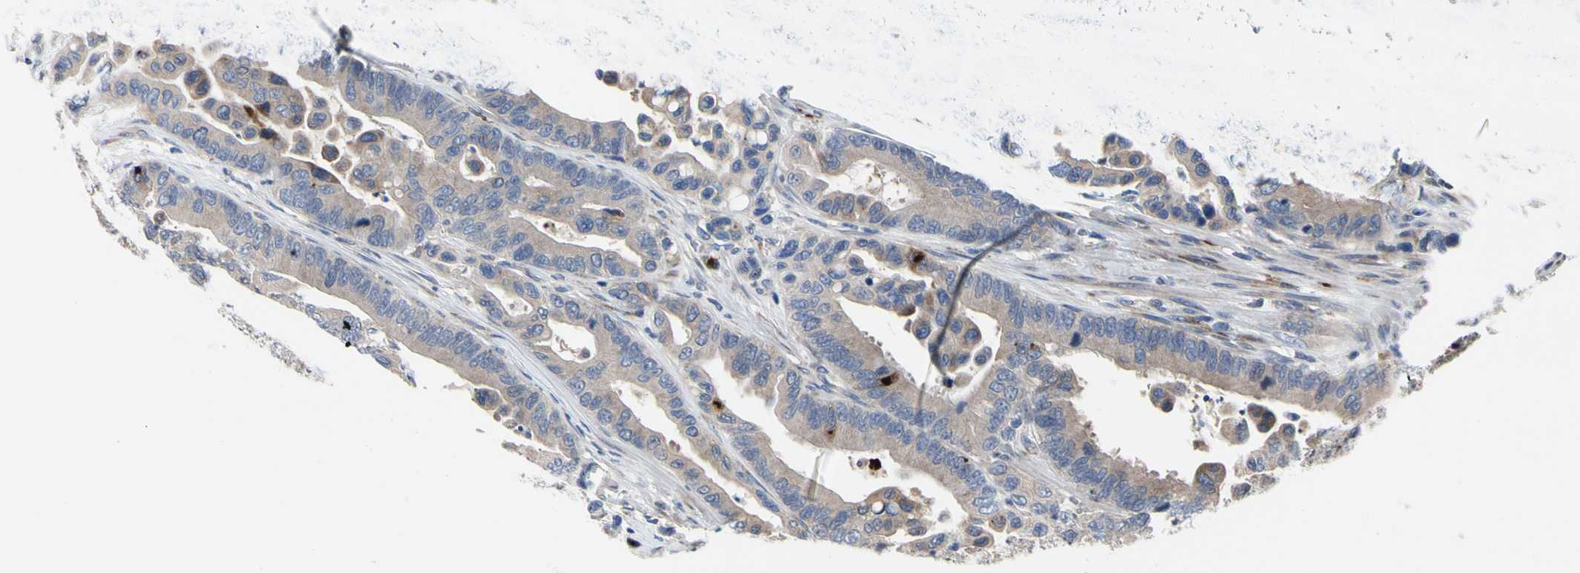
{"staining": {"intensity": "weak", "quantity": ">75%", "location": "cytoplasmic/membranous"}, "tissue": "colorectal cancer", "cell_type": "Tumor cells", "image_type": "cancer", "snomed": [{"axis": "morphology", "description": "Normal tissue, NOS"}, {"axis": "morphology", "description": "Adenocarcinoma, NOS"}, {"axis": "topography", "description": "Colon"}], "caption": "High-magnification brightfield microscopy of adenocarcinoma (colorectal) stained with DAB (3,3'-diaminobenzidine) (brown) and counterstained with hematoxylin (blue). tumor cells exhibit weak cytoplasmic/membranous positivity is identified in approximately>75% of cells.", "gene": "MMEL1", "patient": {"sex": "male", "age": 82}}